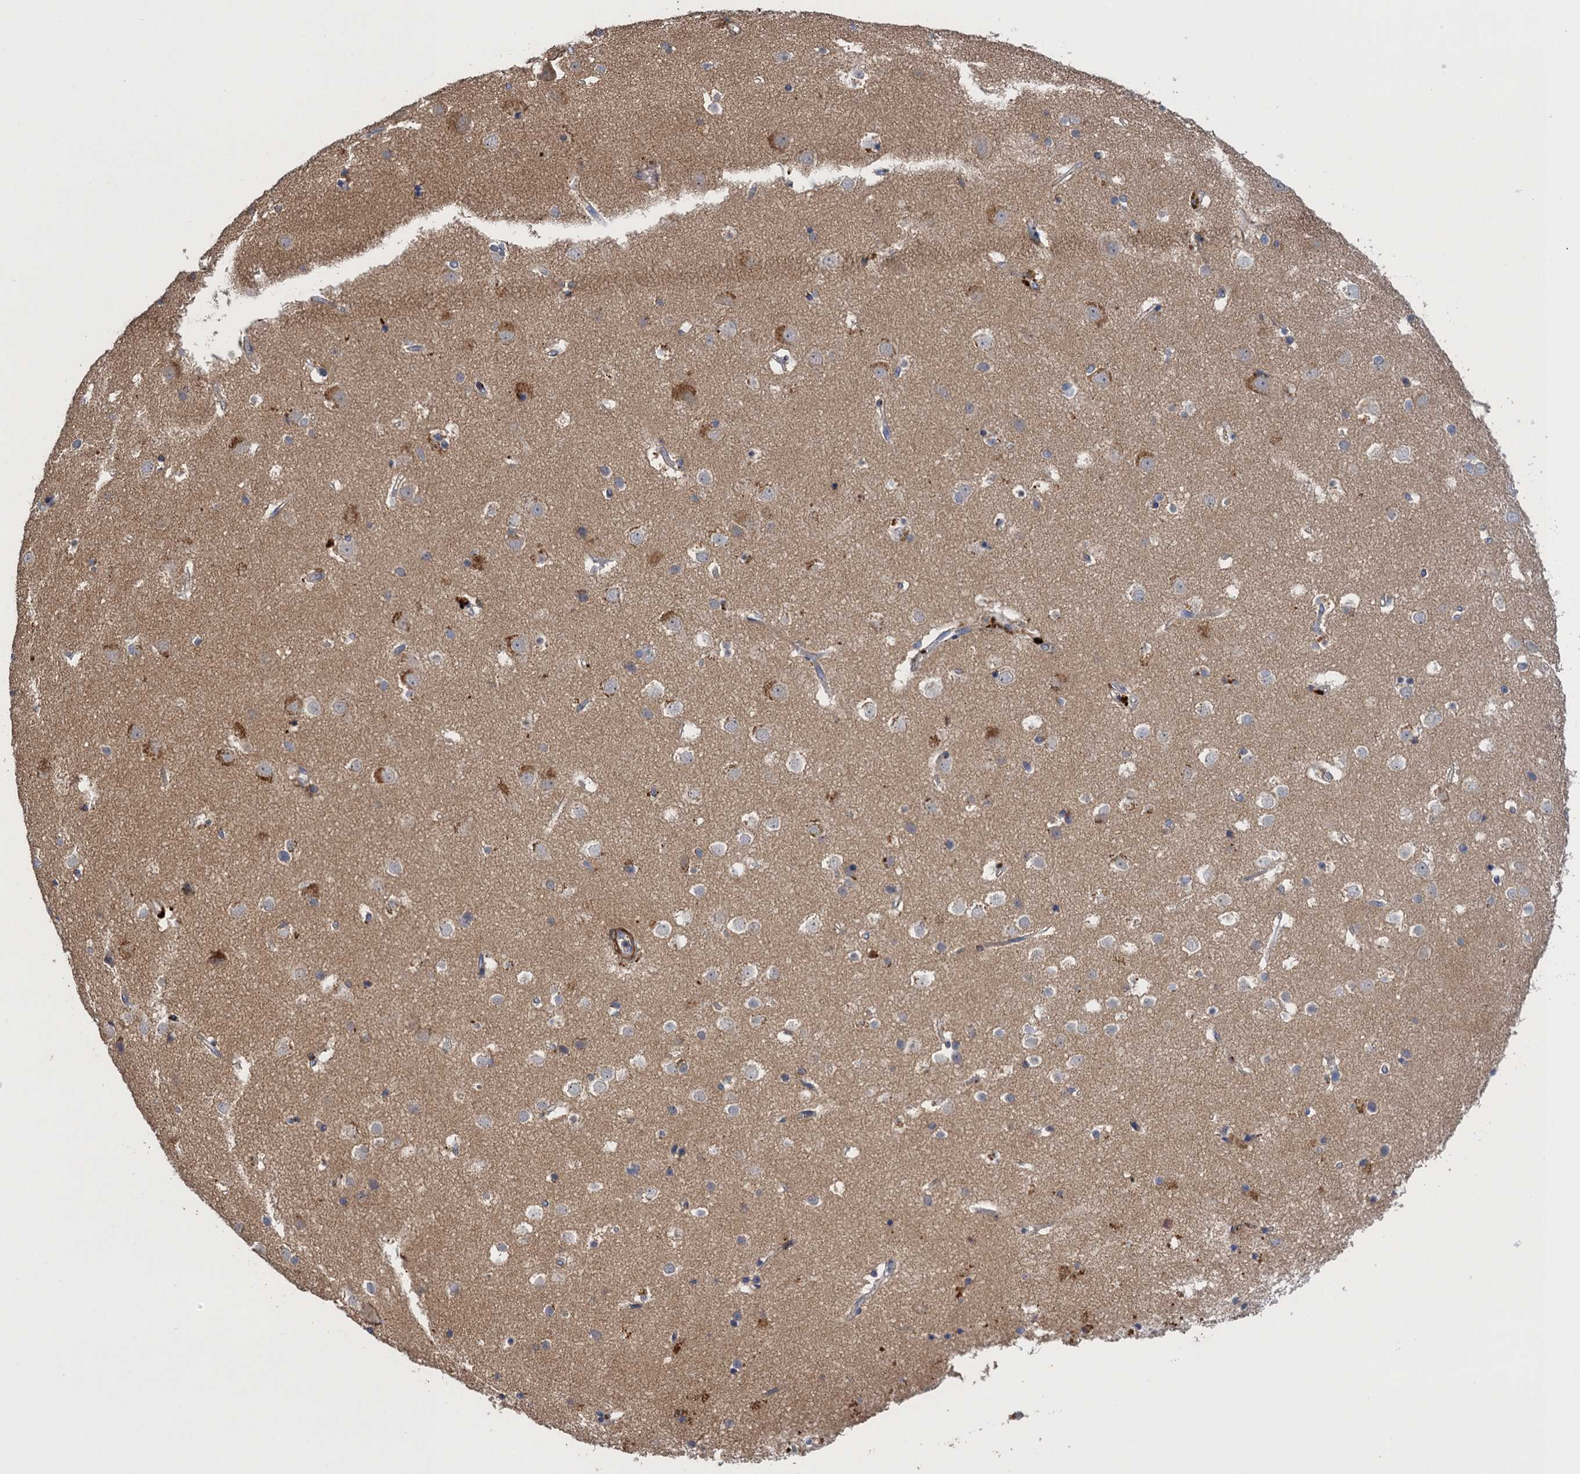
{"staining": {"intensity": "negative", "quantity": "none", "location": "none"}, "tissue": "cerebral cortex", "cell_type": "Endothelial cells", "image_type": "normal", "snomed": [{"axis": "morphology", "description": "Normal tissue, NOS"}, {"axis": "topography", "description": "Cerebral cortex"}], "caption": "IHC of unremarkable human cerebral cortex reveals no staining in endothelial cells.", "gene": "WDR88", "patient": {"sex": "male", "age": 54}}